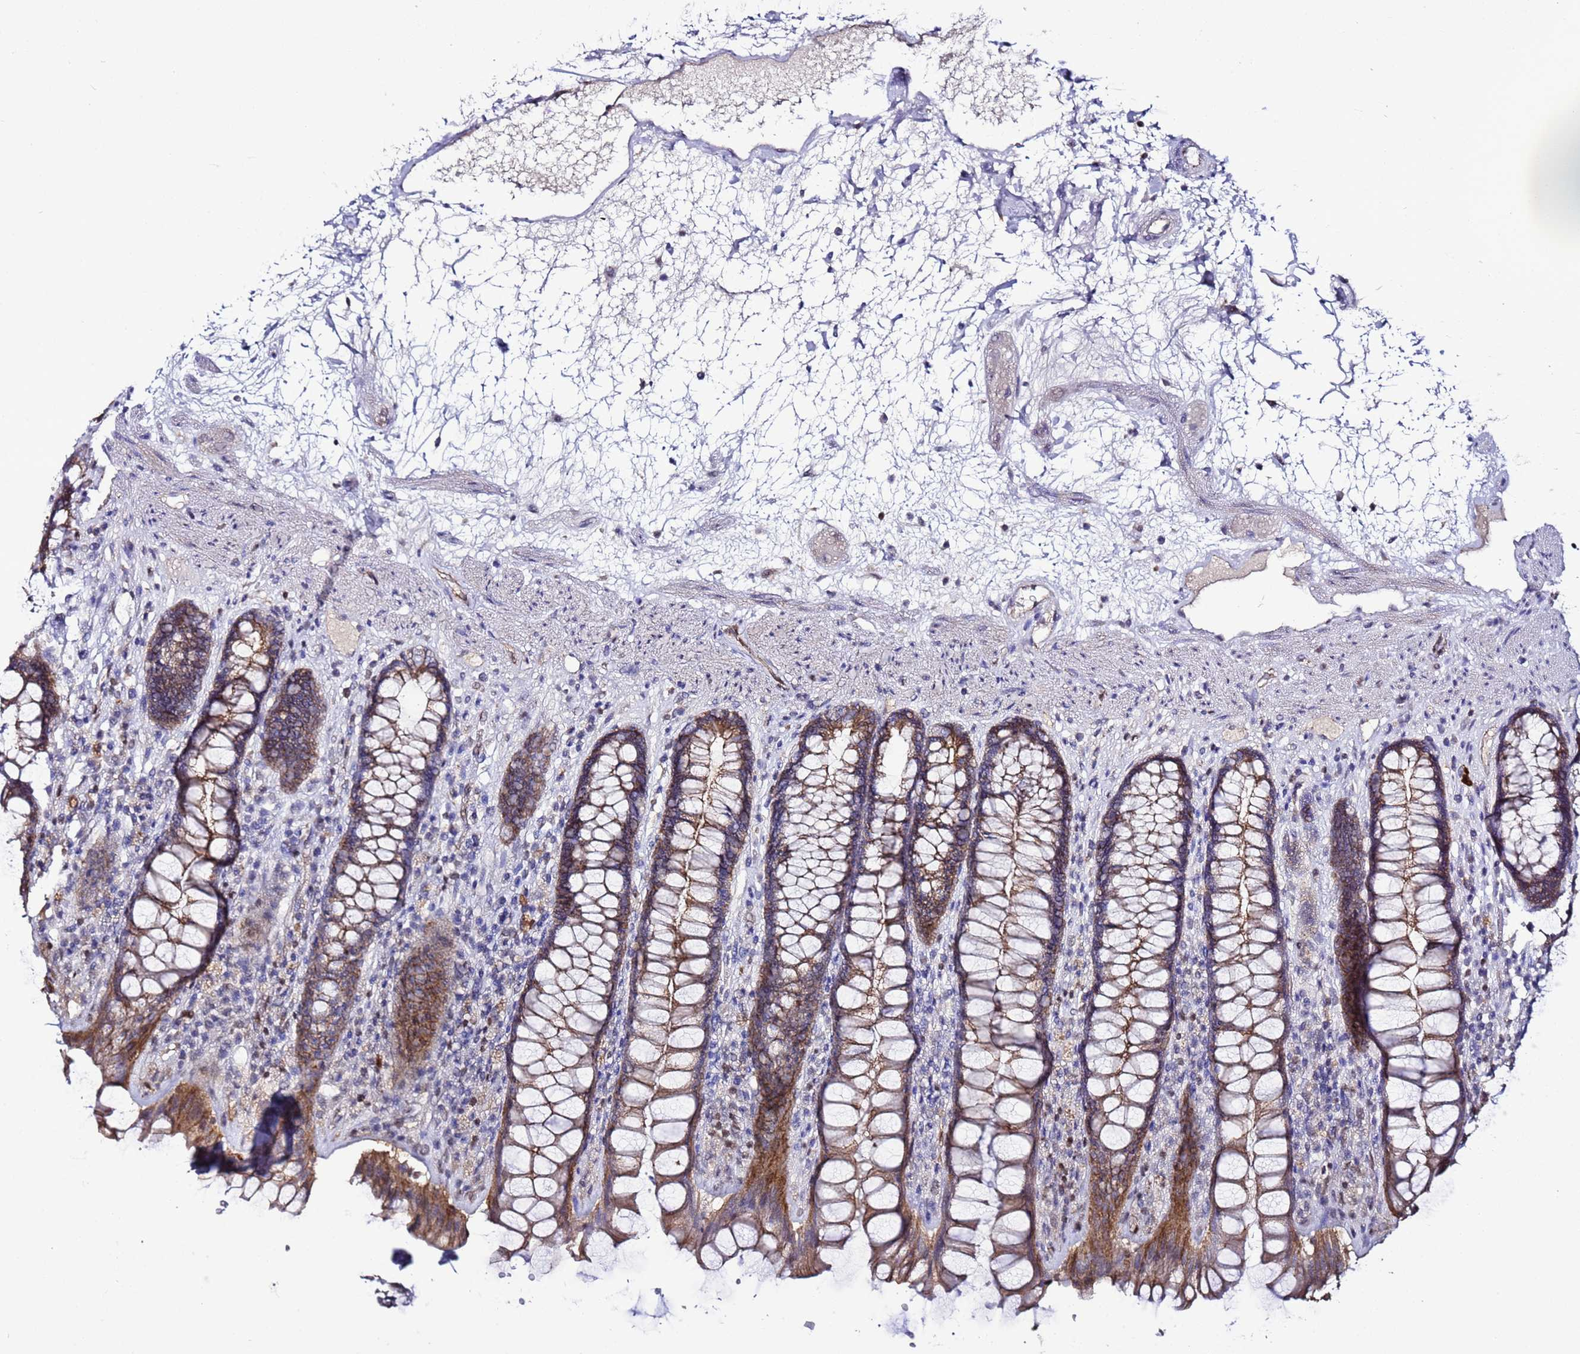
{"staining": {"intensity": "moderate", "quantity": ">75%", "location": "cytoplasmic/membranous"}, "tissue": "rectum", "cell_type": "Glandular cells", "image_type": "normal", "snomed": [{"axis": "morphology", "description": "Normal tissue, NOS"}, {"axis": "topography", "description": "Rectum"}], "caption": "DAB immunohistochemical staining of unremarkable rectum reveals moderate cytoplasmic/membranous protein staining in about >75% of glandular cells.", "gene": "TENM3", "patient": {"sex": "male", "age": 64}}